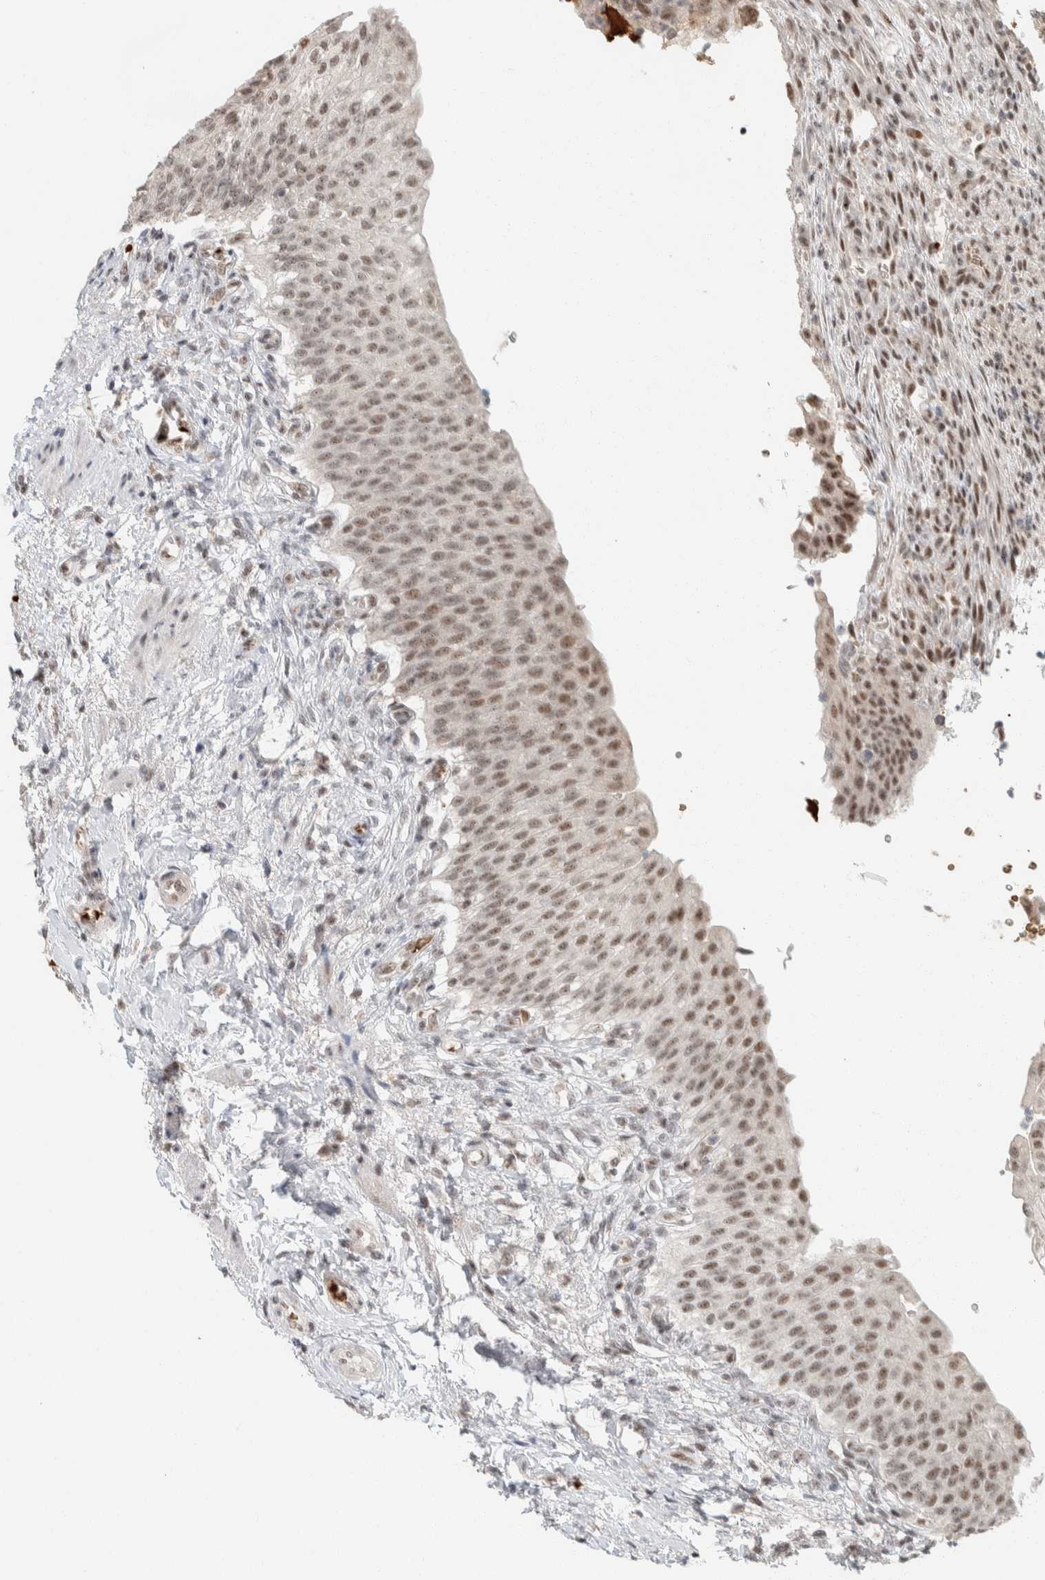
{"staining": {"intensity": "moderate", "quantity": ">75%", "location": "nuclear"}, "tissue": "urinary bladder", "cell_type": "Urothelial cells", "image_type": "normal", "snomed": [{"axis": "morphology", "description": "Normal tissue, NOS"}, {"axis": "topography", "description": "Urinary bladder"}], "caption": "Moderate nuclear expression for a protein is seen in approximately >75% of urothelial cells of unremarkable urinary bladder using immunohistochemistry (IHC).", "gene": "ZBTB2", "patient": {"sex": "female", "age": 60}}